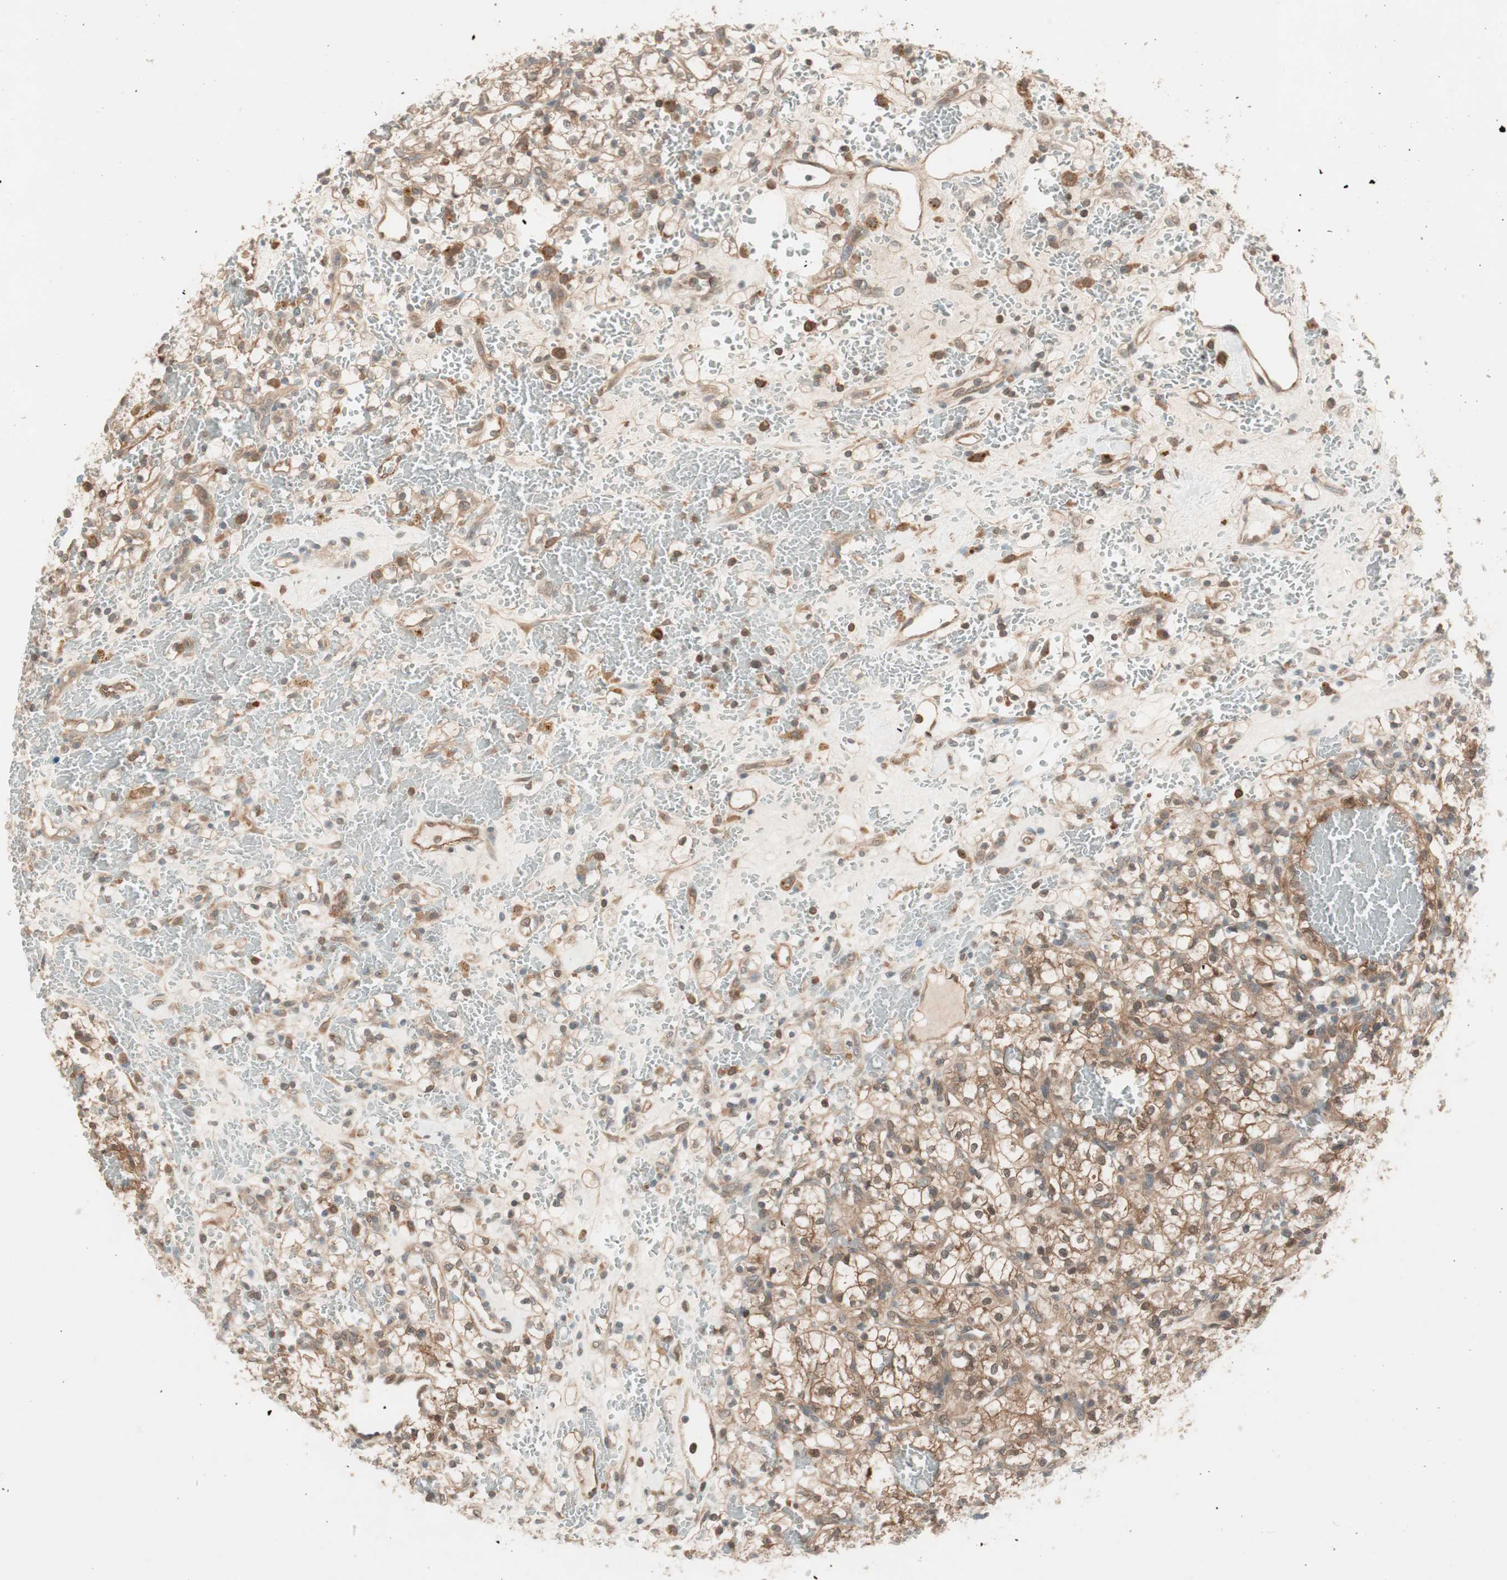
{"staining": {"intensity": "moderate", "quantity": ">75%", "location": "cytoplasmic/membranous"}, "tissue": "renal cancer", "cell_type": "Tumor cells", "image_type": "cancer", "snomed": [{"axis": "morphology", "description": "Adenocarcinoma, NOS"}, {"axis": "topography", "description": "Kidney"}], "caption": "Protein staining of renal cancer tissue shows moderate cytoplasmic/membranous staining in about >75% of tumor cells. The protein of interest is stained brown, and the nuclei are stained in blue (DAB IHC with brightfield microscopy, high magnification).", "gene": "GALT", "patient": {"sex": "female", "age": 60}}